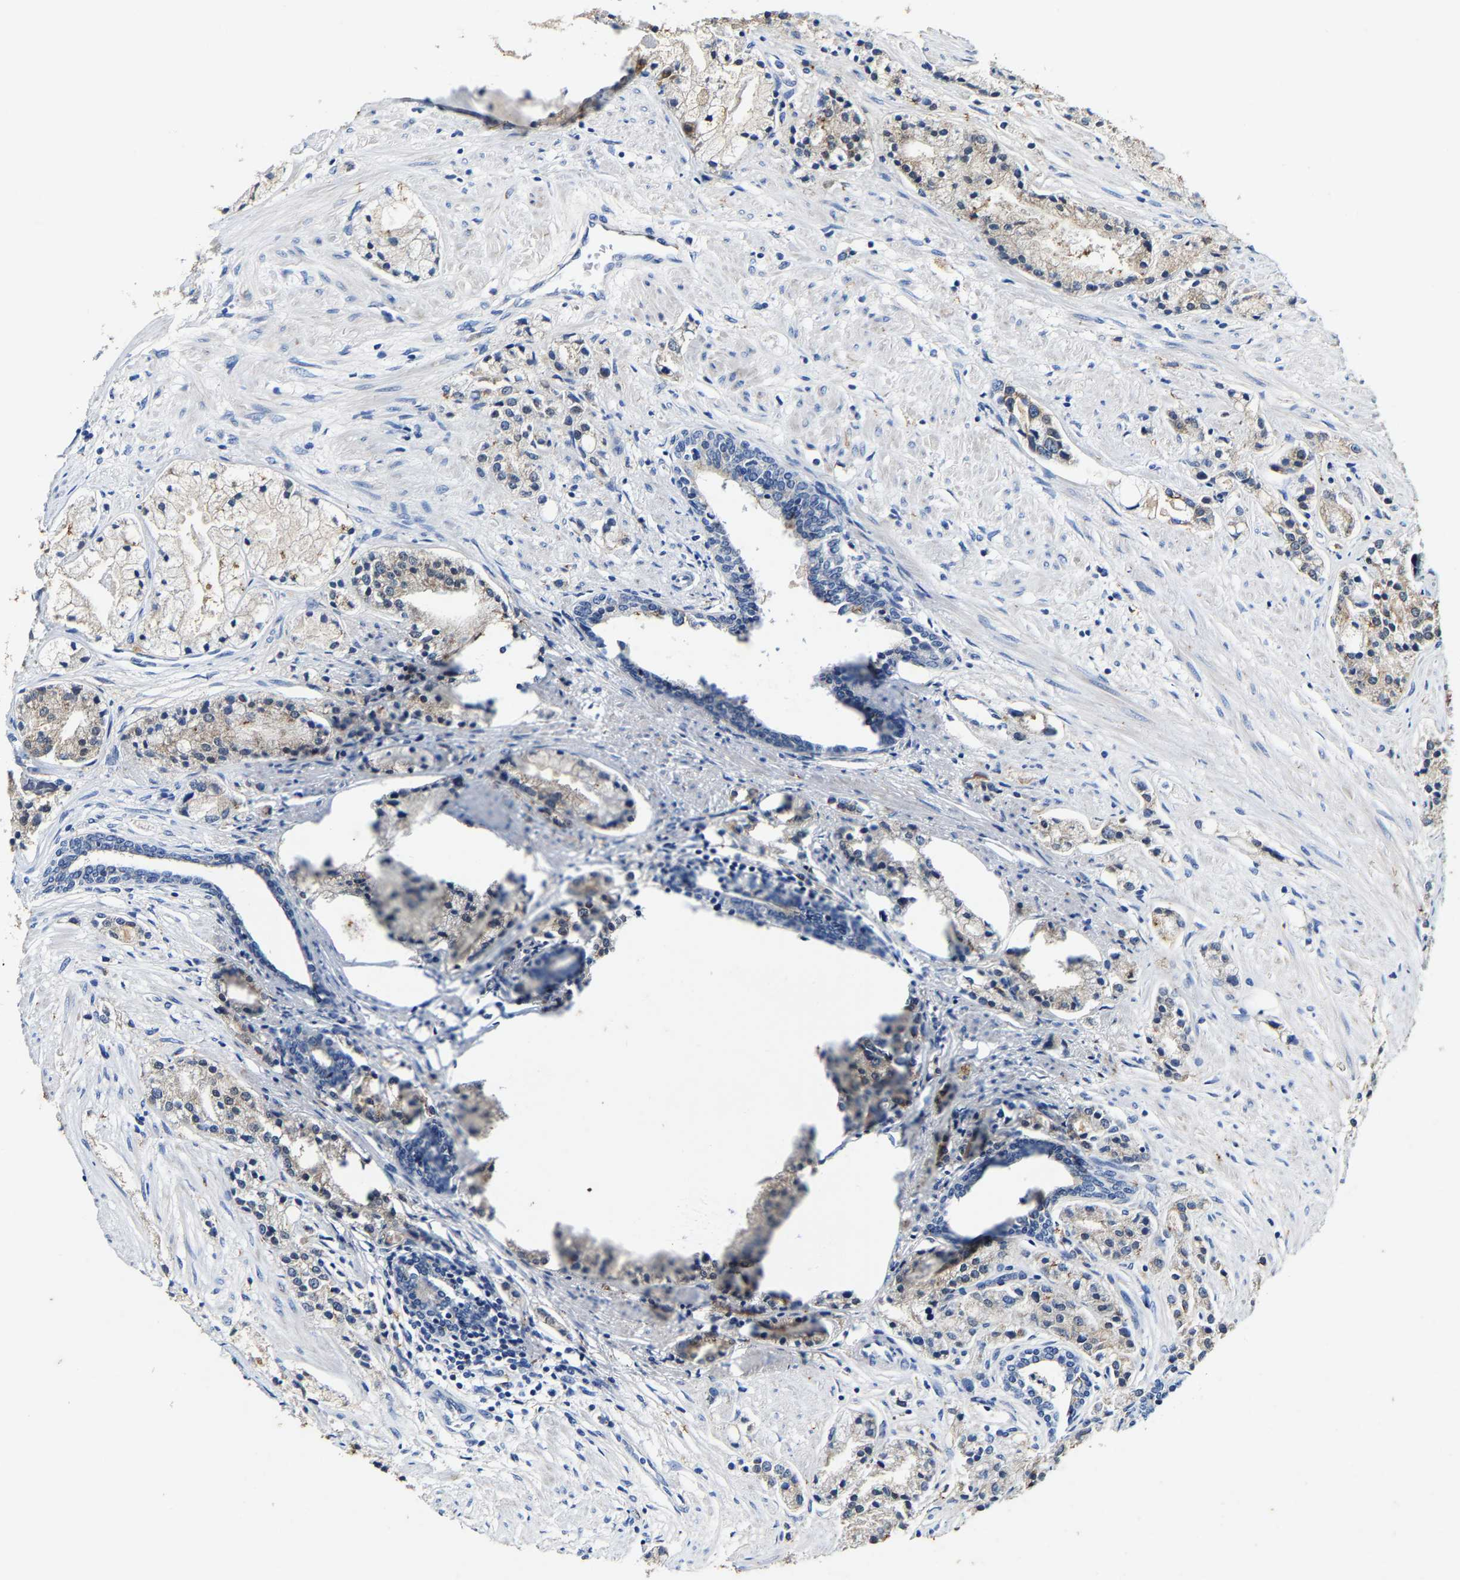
{"staining": {"intensity": "weak", "quantity": "<25%", "location": "cytoplasmic/membranous"}, "tissue": "prostate cancer", "cell_type": "Tumor cells", "image_type": "cancer", "snomed": [{"axis": "morphology", "description": "Adenocarcinoma, High grade"}, {"axis": "topography", "description": "Prostate"}], "caption": "IHC histopathology image of neoplastic tissue: prostate cancer stained with DAB (3,3'-diaminobenzidine) displays no significant protein positivity in tumor cells.", "gene": "SLC25A25", "patient": {"sex": "male", "age": 50}}